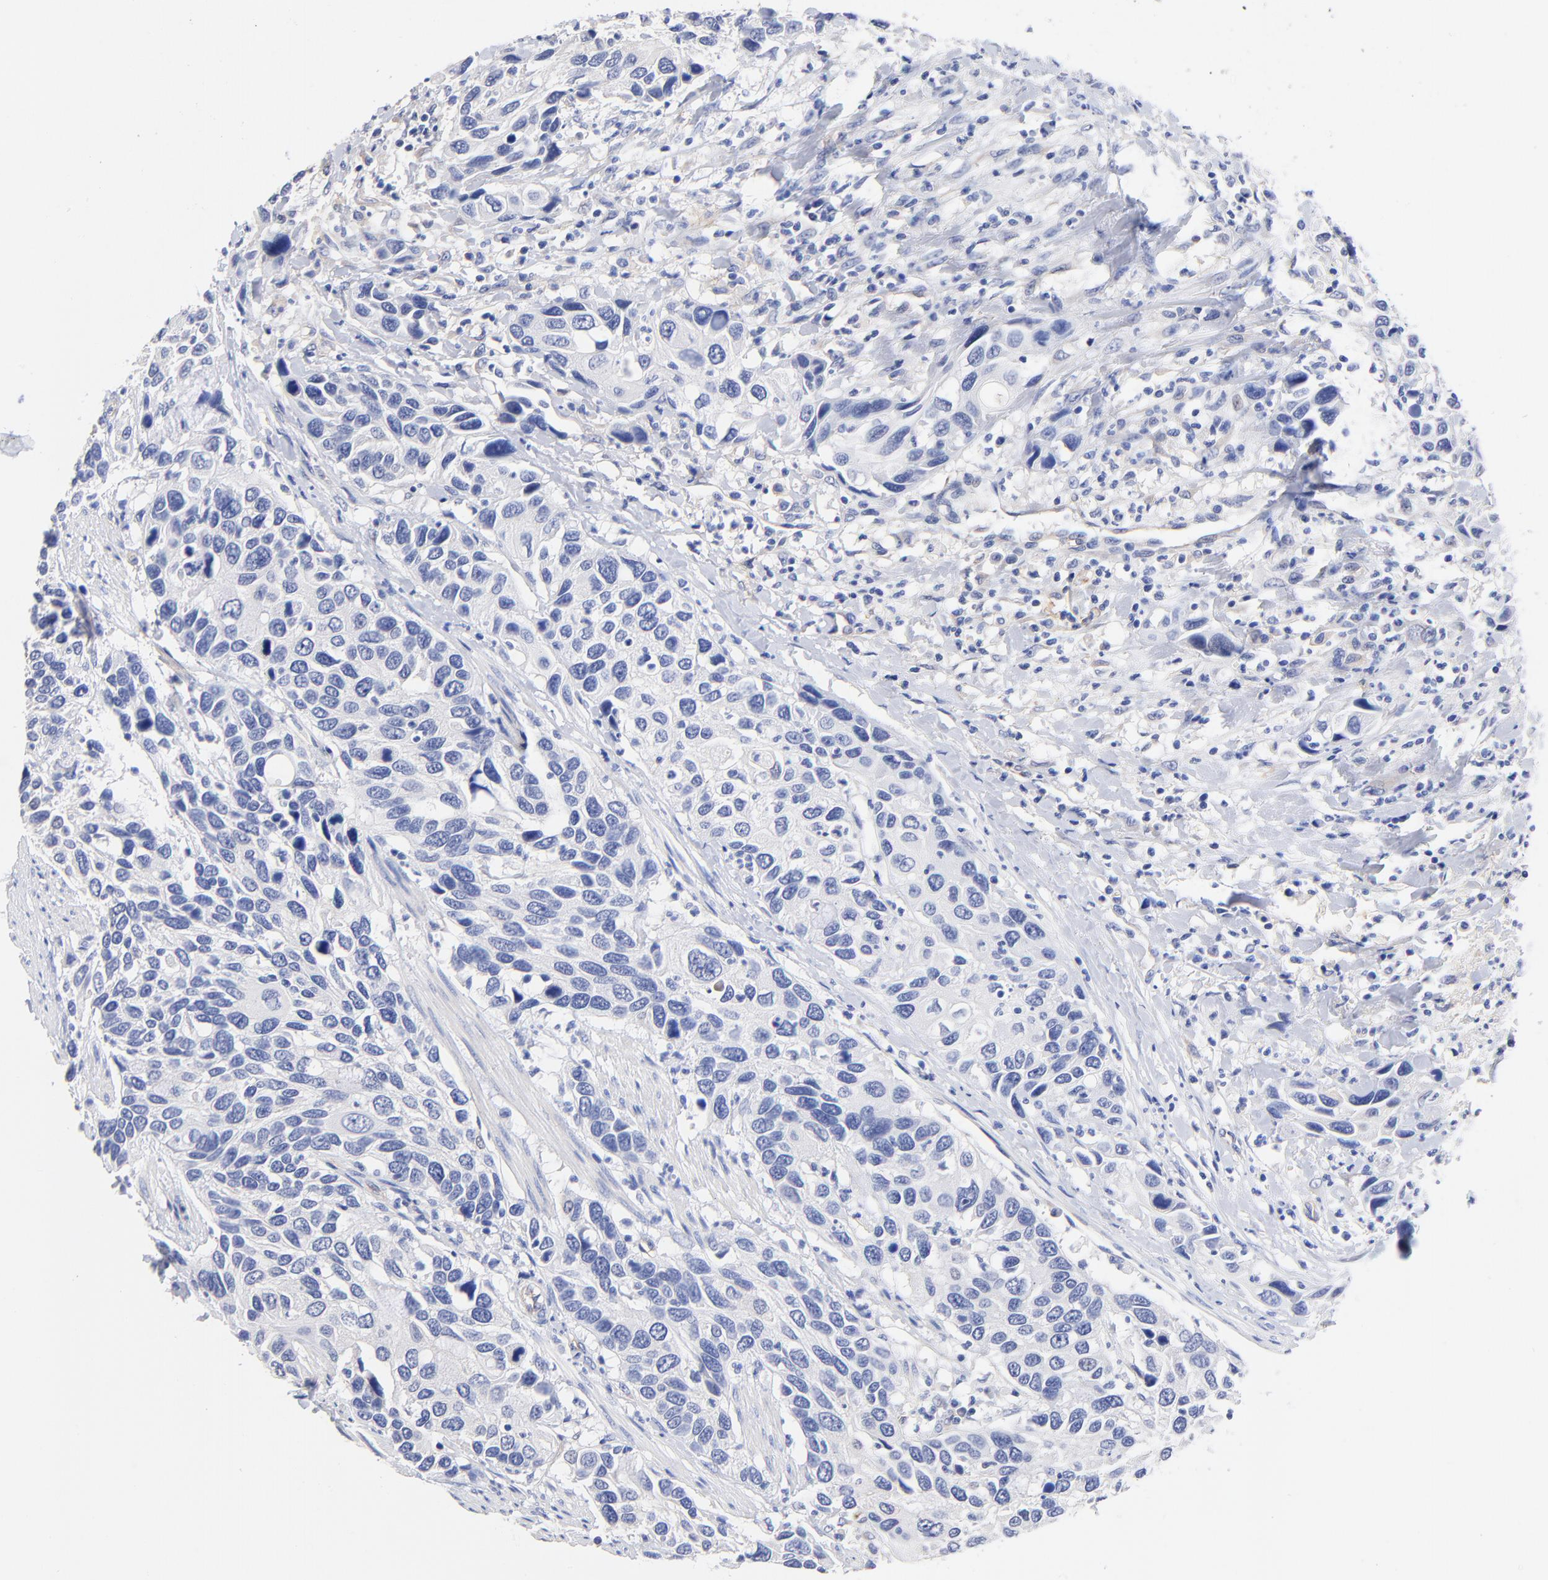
{"staining": {"intensity": "negative", "quantity": "none", "location": "none"}, "tissue": "urothelial cancer", "cell_type": "Tumor cells", "image_type": "cancer", "snomed": [{"axis": "morphology", "description": "Urothelial carcinoma, High grade"}, {"axis": "topography", "description": "Urinary bladder"}], "caption": "Tumor cells are negative for brown protein staining in urothelial carcinoma (high-grade). (Immunohistochemistry (ihc), brightfield microscopy, high magnification).", "gene": "SLC44A2", "patient": {"sex": "male", "age": 66}}